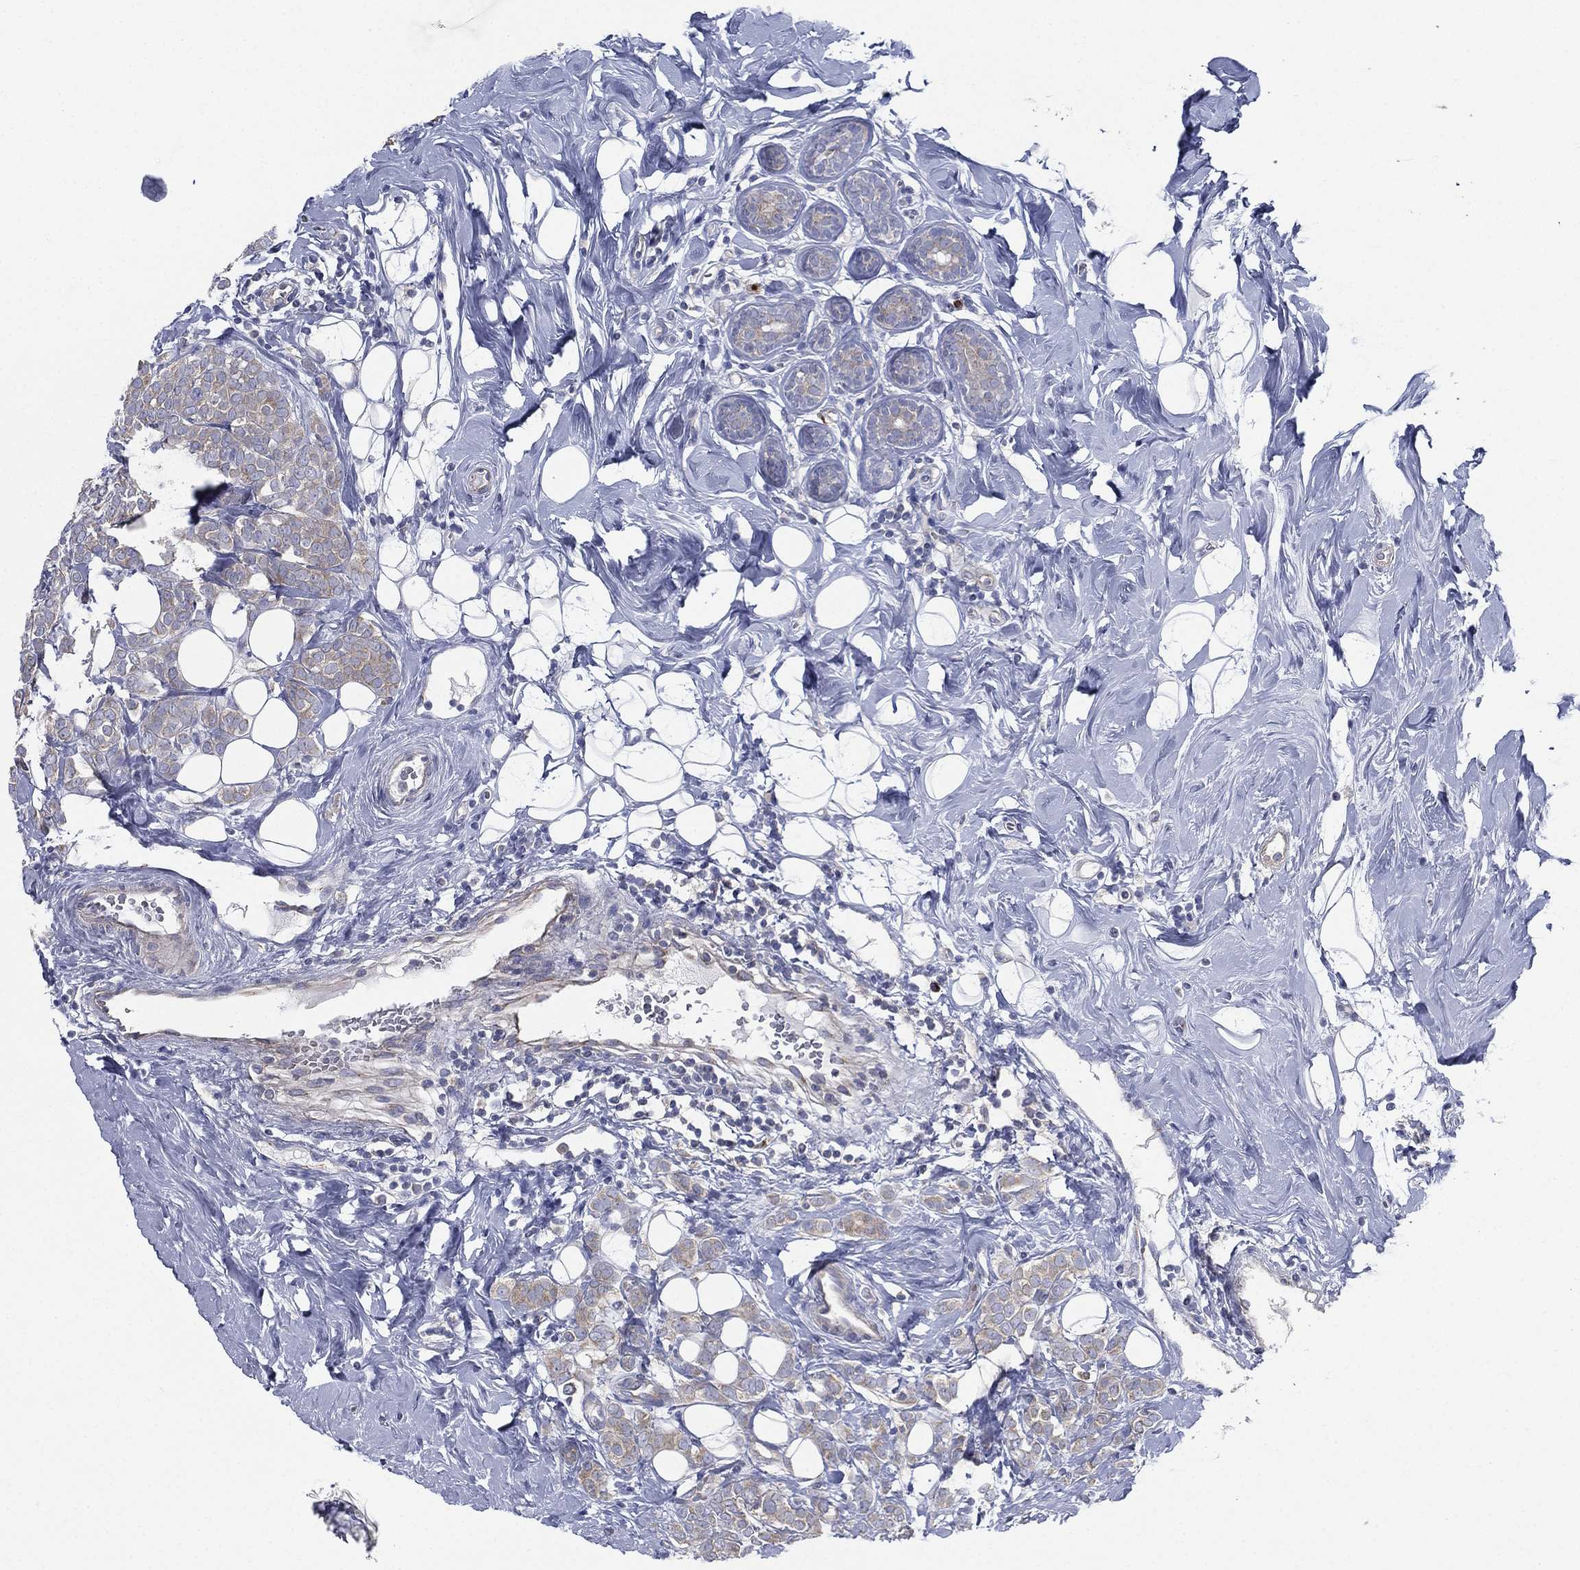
{"staining": {"intensity": "weak", "quantity": "25%-75%", "location": "cytoplasmic/membranous"}, "tissue": "breast cancer", "cell_type": "Tumor cells", "image_type": "cancer", "snomed": [{"axis": "morphology", "description": "Lobular carcinoma"}, {"axis": "topography", "description": "Breast"}], "caption": "Tumor cells exhibit low levels of weak cytoplasmic/membranous expression in approximately 25%-75% of cells in breast cancer. The staining is performed using DAB (3,3'-diaminobenzidine) brown chromogen to label protein expression. The nuclei are counter-stained blue using hematoxylin.", "gene": "ATP8A2", "patient": {"sex": "female", "age": 49}}